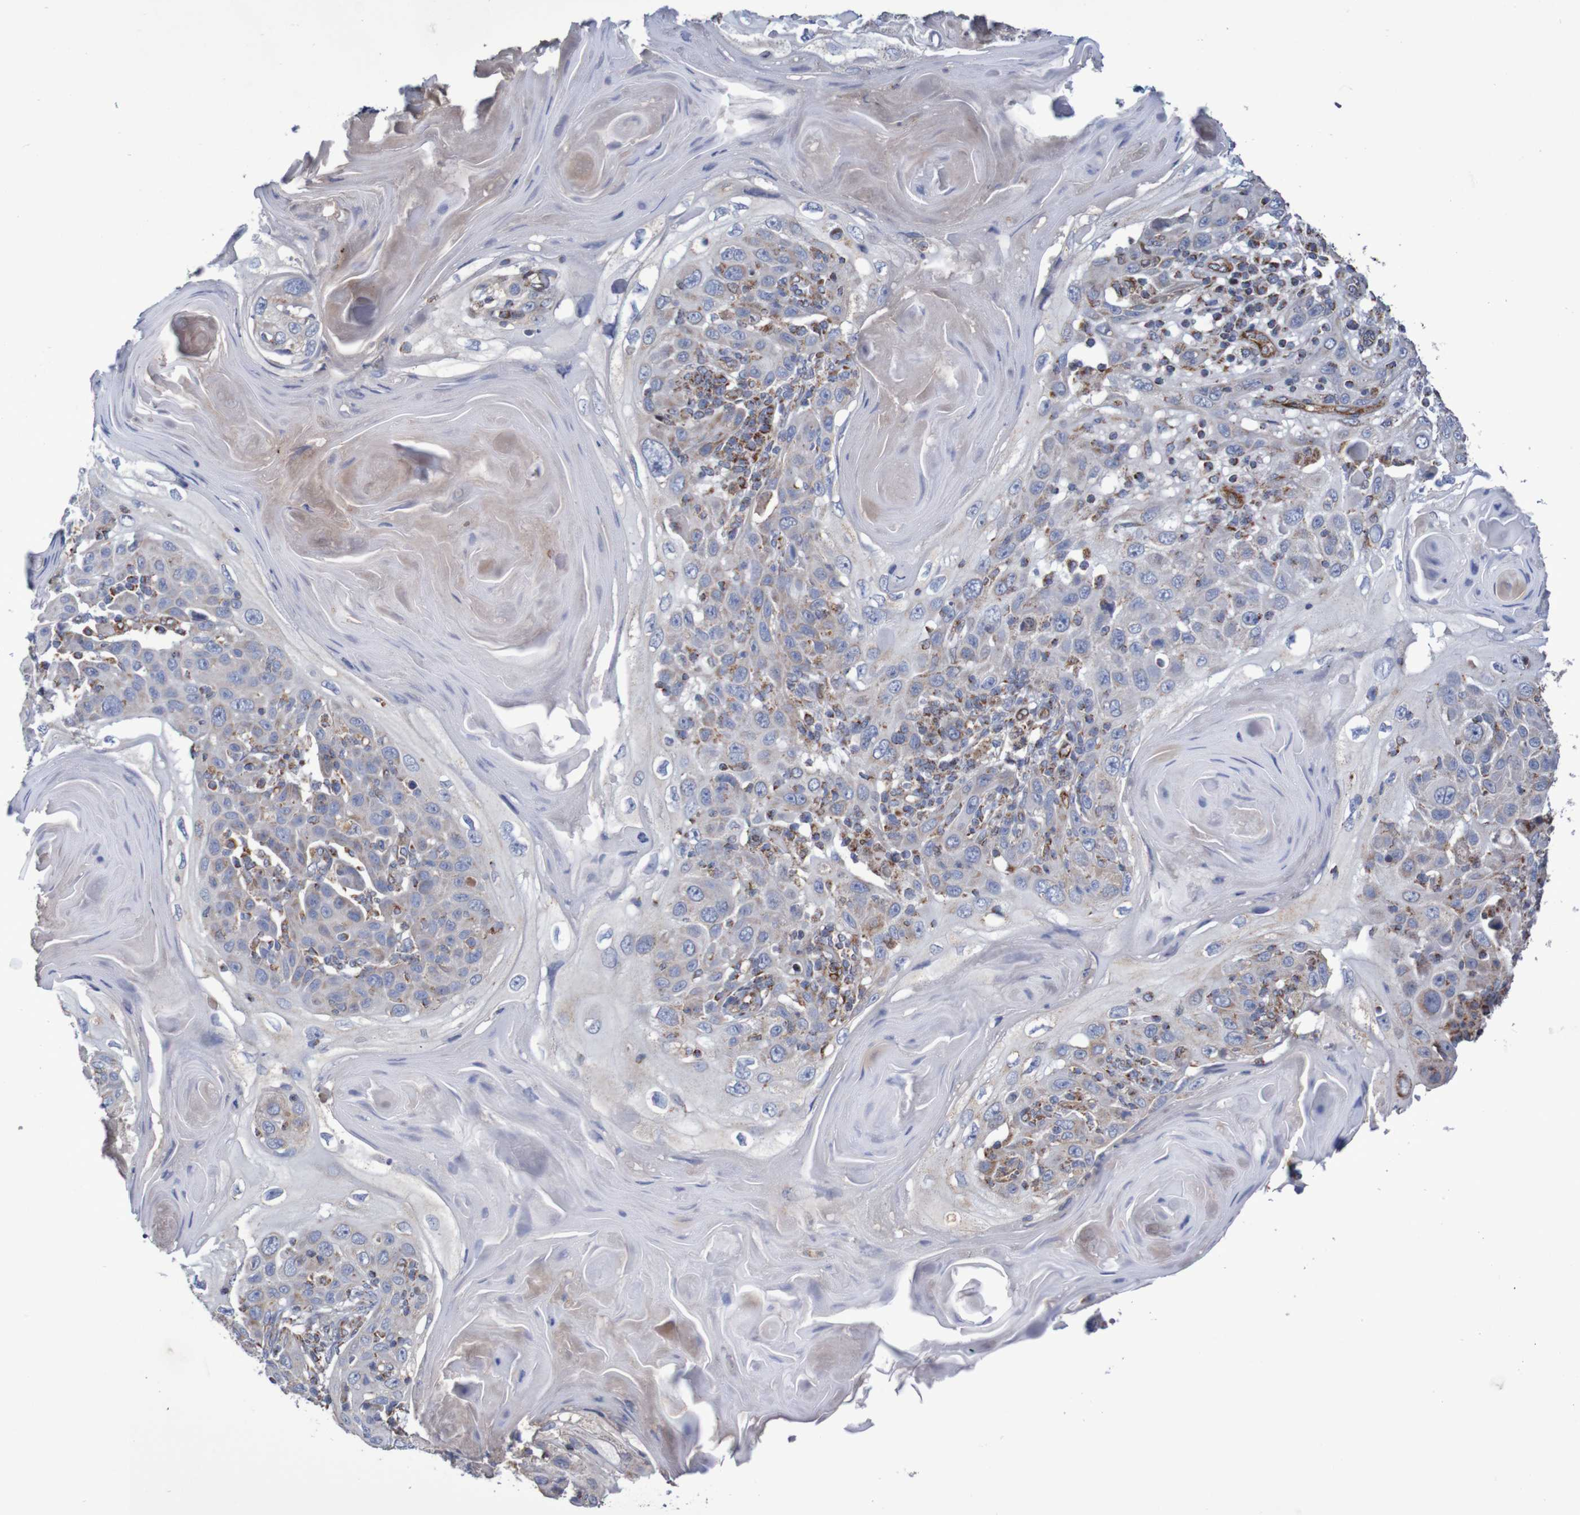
{"staining": {"intensity": "moderate", "quantity": "<25%", "location": "cytoplasmic/membranous"}, "tissue": "skin cancer", "cell_type": "Tumor cells", "image_type": "cancer", "snomed": [{"axis": "morphology", "description": "Squamous cell carcinoma, NOS"}, {"axis": "topography", "description": "Skin"}], "caption": "A brown stain labels moderate cytoplasmic/membranous positivity of a protein in squamous cell carcinoma (skin) tumor cells. (IHC, brightfield microscopy, high magnification).", "gene": "MMEL1", "patient": {"sex": "female", "age": 88}}